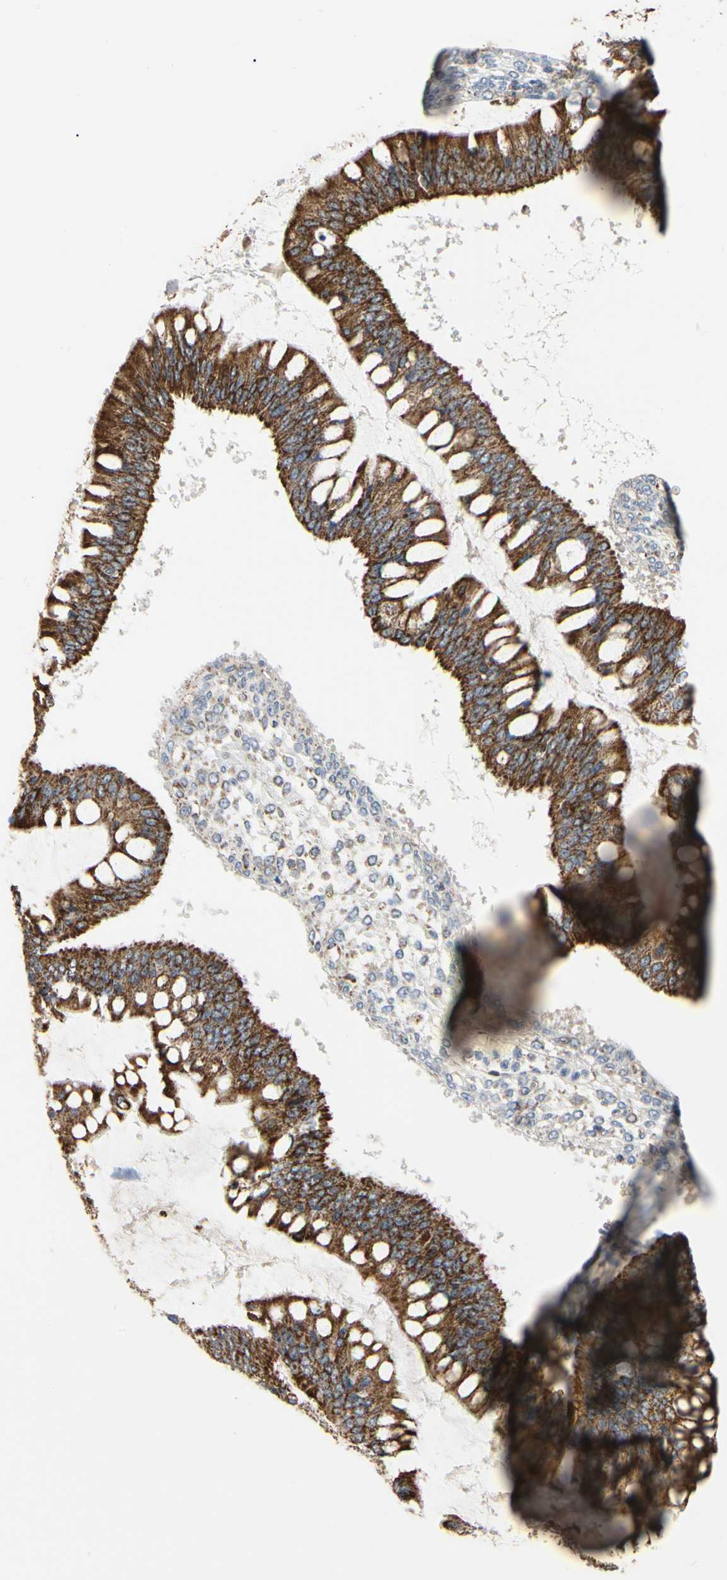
{"staining": {"intensity": "moderate", "quantity": ">75%", "location": "cytoplasmic/membranous"}, "tissue": "ovarian cancer", "cell_type": "Tumor cells", "image_type": "cancer", "snomed": [{"axis": "morphology", "description": "Cystadenocarcinoma, mucinous, NOS"}, {"axis": "topography", "description": "Ovary"}], "caption": "Tumor cells display medium levels of moderate cytoplasmic/membranous positivity in about >75% of cells in ovarian cancer (mucinous cystadenocarcinoma).", "gene": "TUBA1A", "patient": {"sex": "female", "age": 73}}